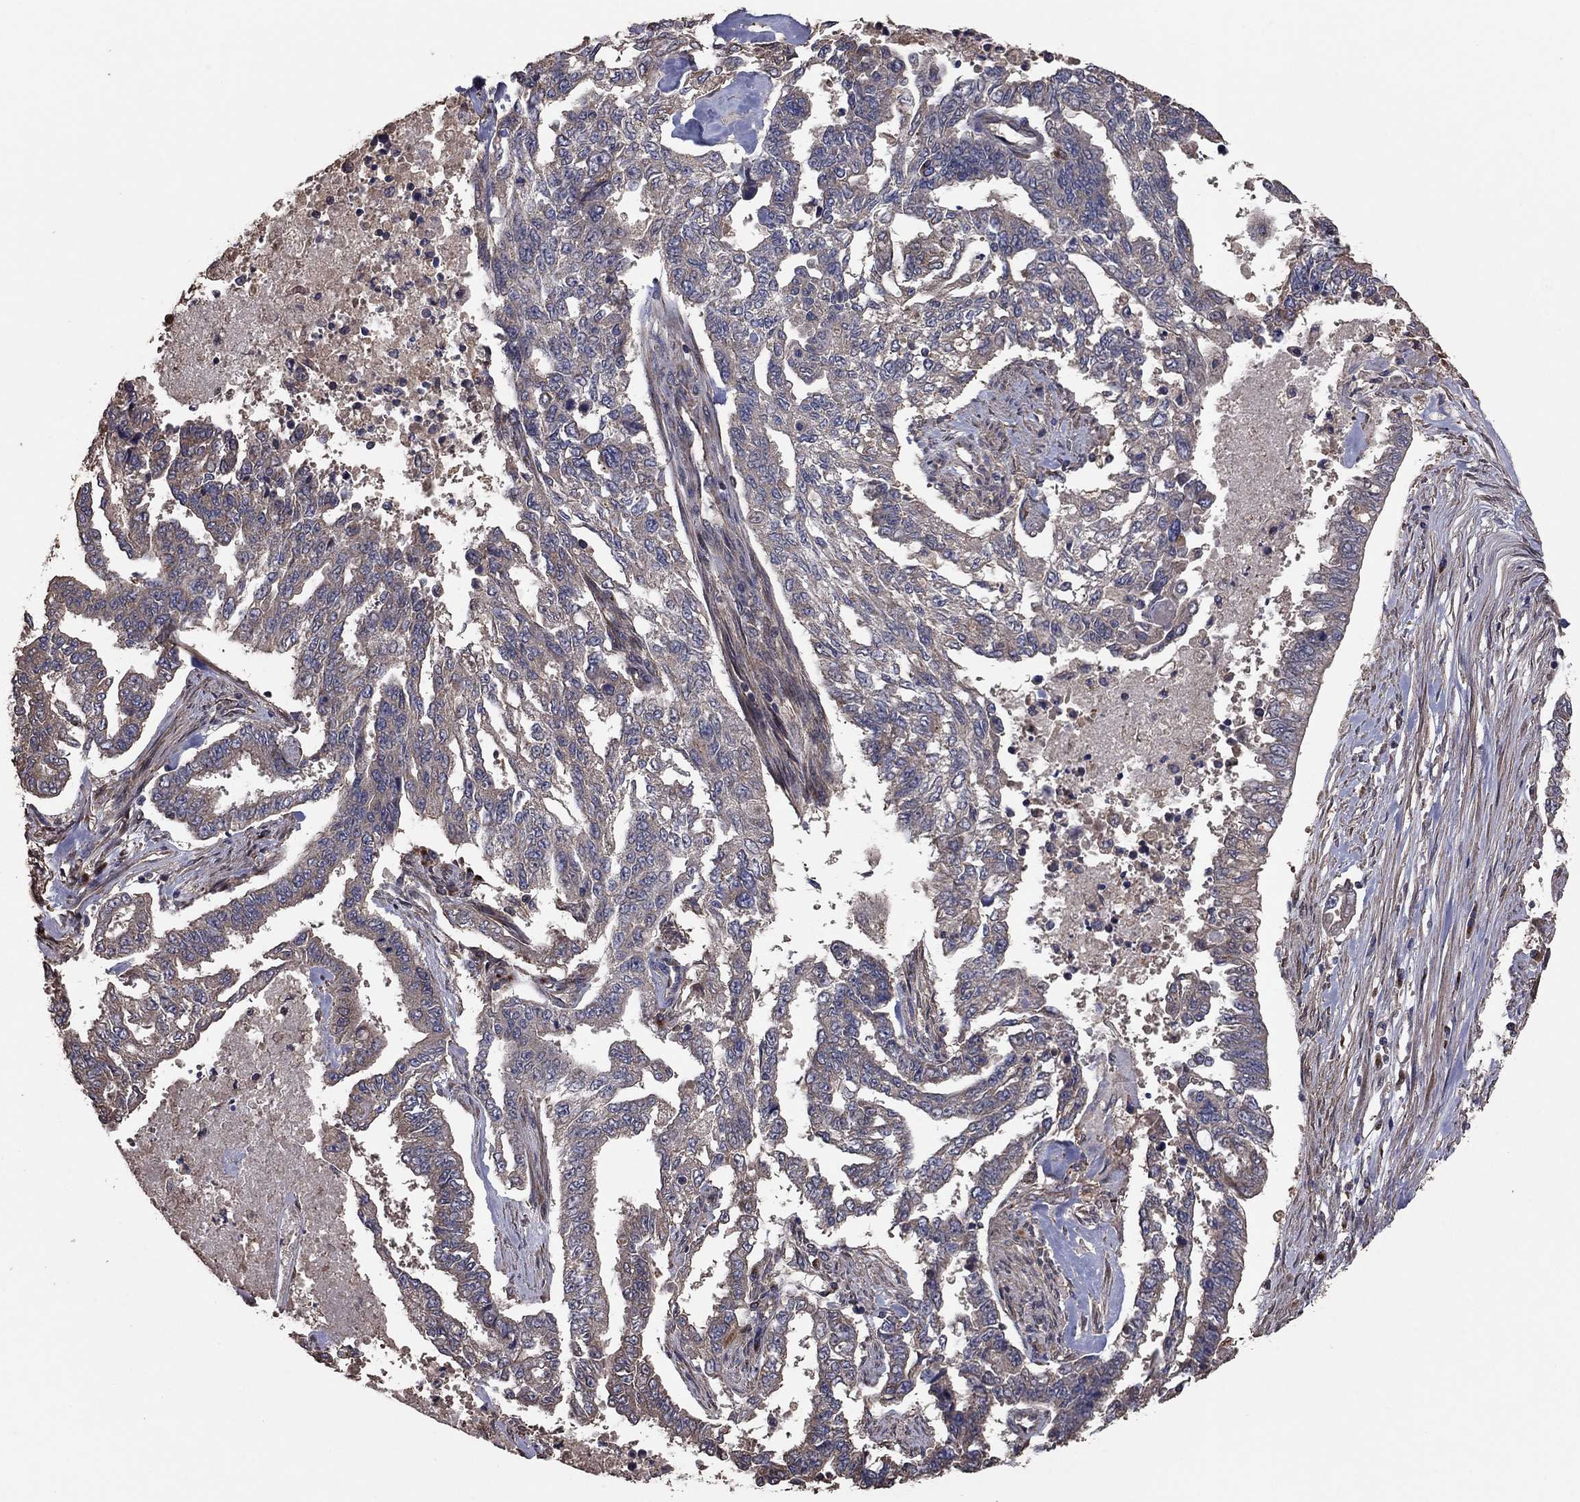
{"staining": {"intensity": "negative", "quantity": "none", "location": "none"}, "tissue": "endometrial cancer", "cell_type": "Tumor cells", "image_type": "cancer", "snomed": [{"axis": "morphology", "description": "Adenocarcinoma, NOS"}, {"axis": "topography", "description": "Uterus"}], "caption": "A photomicrograph of endometrial cancer (adenocarcinoma) stained for a protein demonstrates no brown staining in tumor cells. Brightfield microscopy of IHC stained with DAB (3,3'-diaminobenzidine) (brown) and hematoxylin (blue), captured at high magnification.", "gene": "FLT4", "patient": {"sex": "female", "age": 59}}